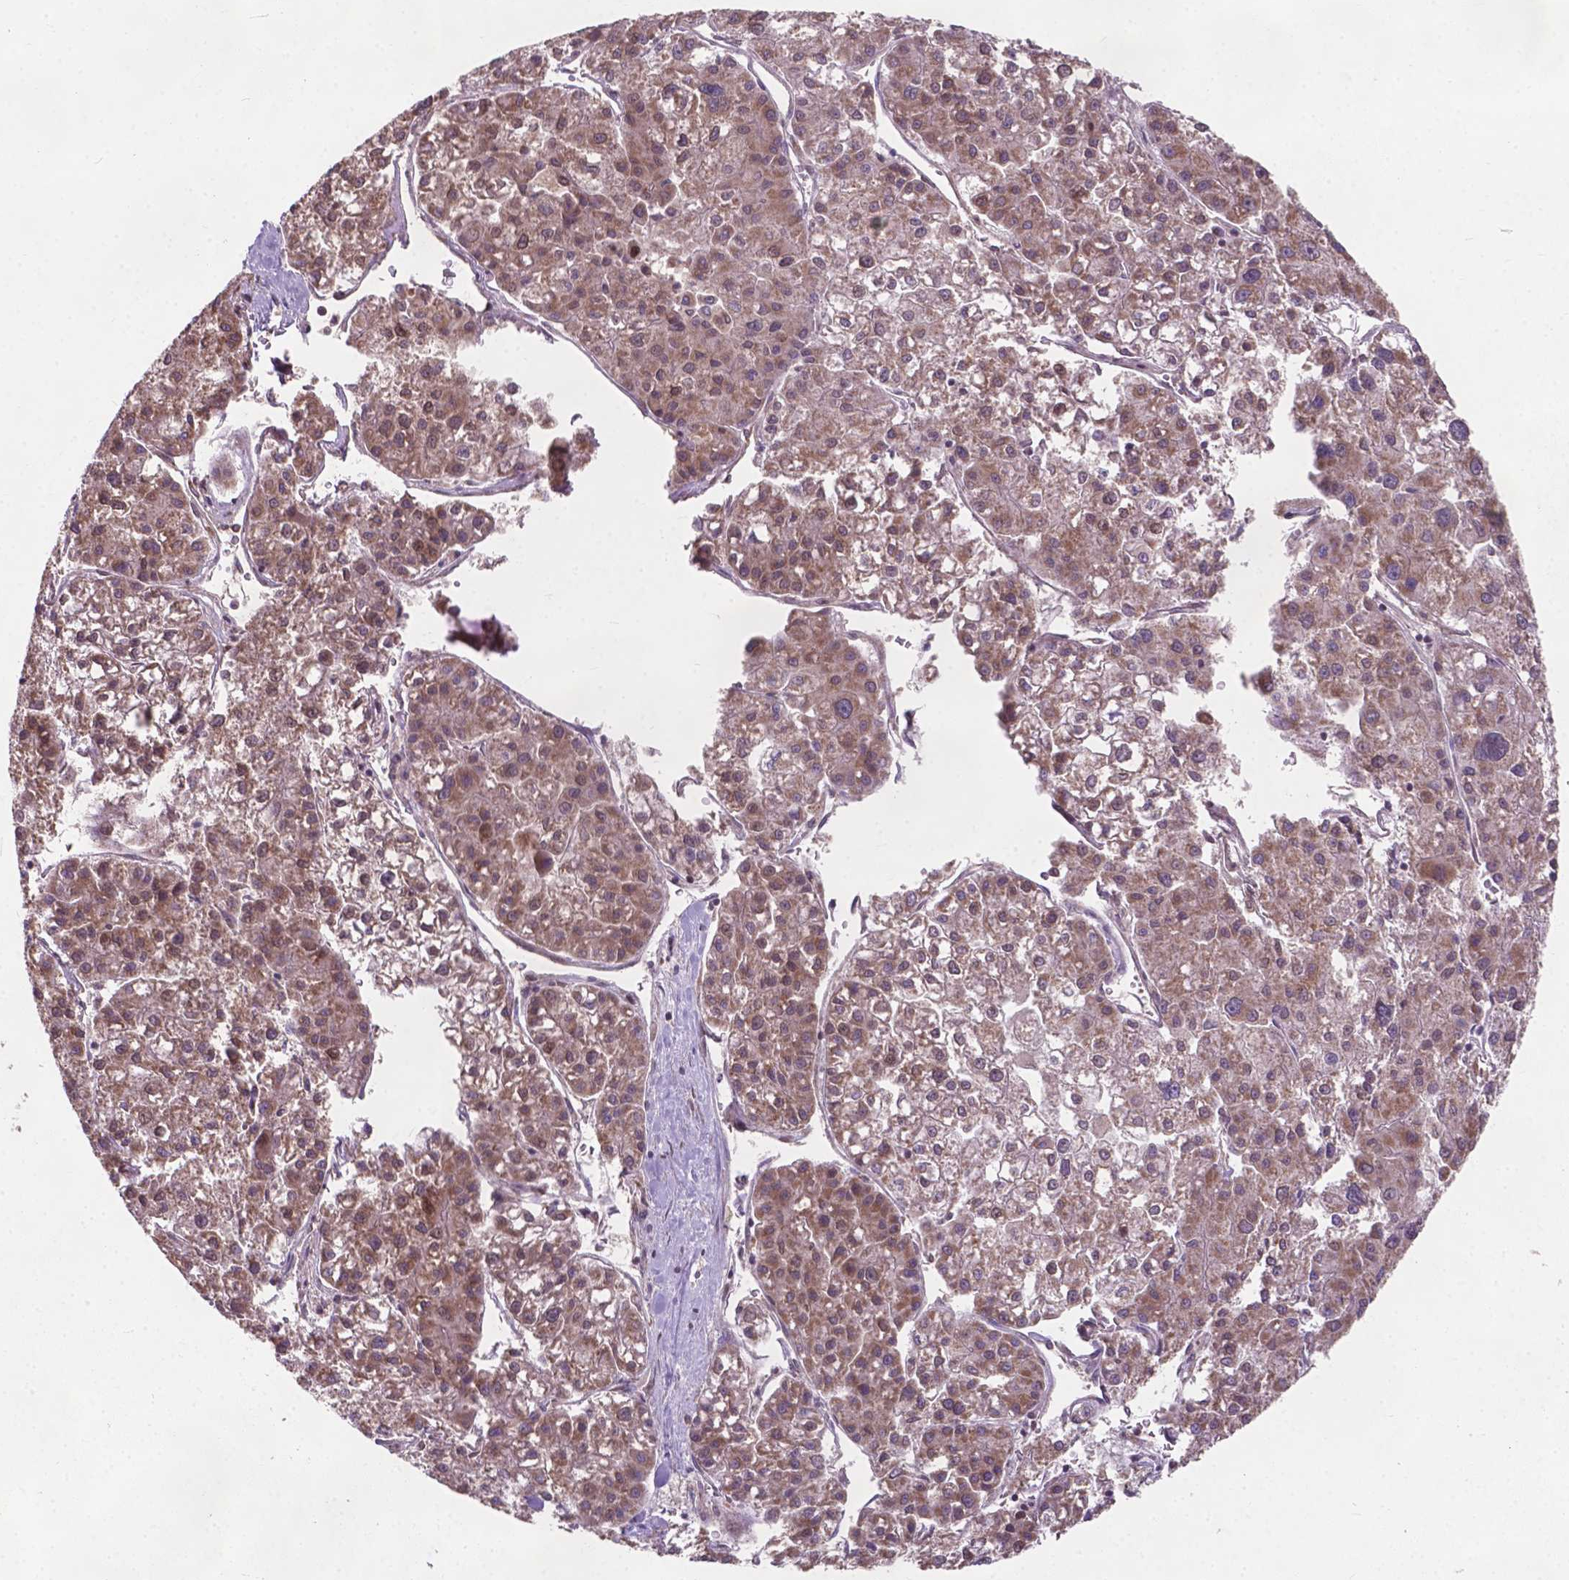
{"staining": {"intensity": "moderate", "quantity": "25%-75%", "location": "cytoplasmic/membranous"}, "tissue": "liver cancer", "cell_type": "Tumor cells", "image_type": "cancer", "snomed": [{"axis": "morphology", "description": "Carcinoma, Hepatocellular, NOS"}, {"axis": "topography", "description": "Liver"}], "caption": "Immunohistochemical staining of liver hepatocellular carcinoma demonstrates moderate cytoplasmic/membranous protein positivity in about 25%-75% of tumor cells. (Stains: DAB (3,3'-diaminobenzidine) in brown, nuclei in blue, Microscopy: brightfield microscopy at high magnification).", "gene": "MRPL33", "patient": {"sex": "male", "age": 73}}